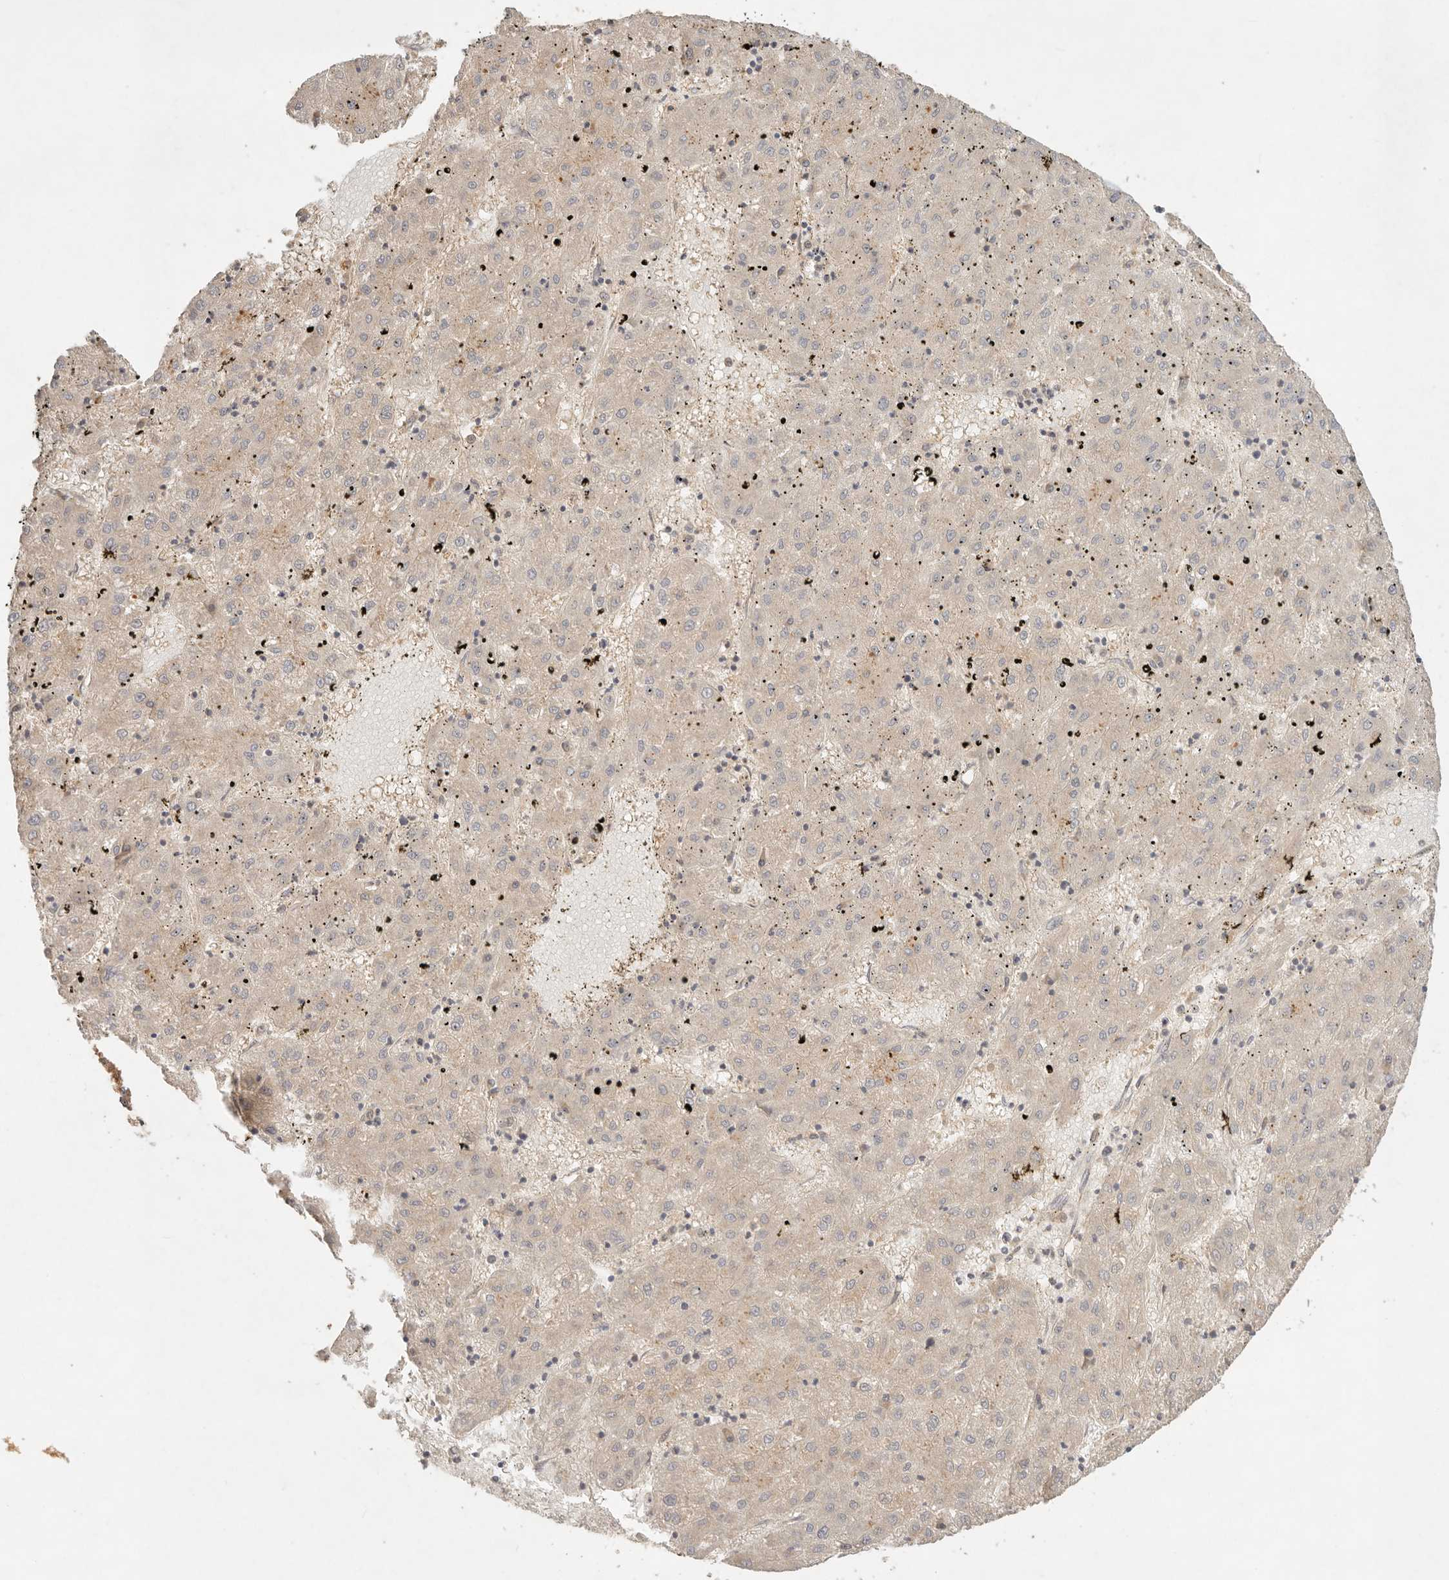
{"staining": {"intensity": "weak", "quantity": ">75%", "location": "cytoplasmic/membranous"}, "tissue": "liver cancer", "cell_type": "Tumor cells", "image_type": "cancer", "snomed": [{"axis": "morphology", "description": "Carcinoma, Hepatocellular, NOS"}, {"axis": "topography", "description": "Liver"}], "caption": "The micrograph demonstrates immunohistochemical staining of hepatocellular carcinoma (liver). There is weak cytoplasmic/membranous expression is present in about >75% of tumor cells.", "gene": "HECTD3", "patient": {"sex": "male", "age": 72}}